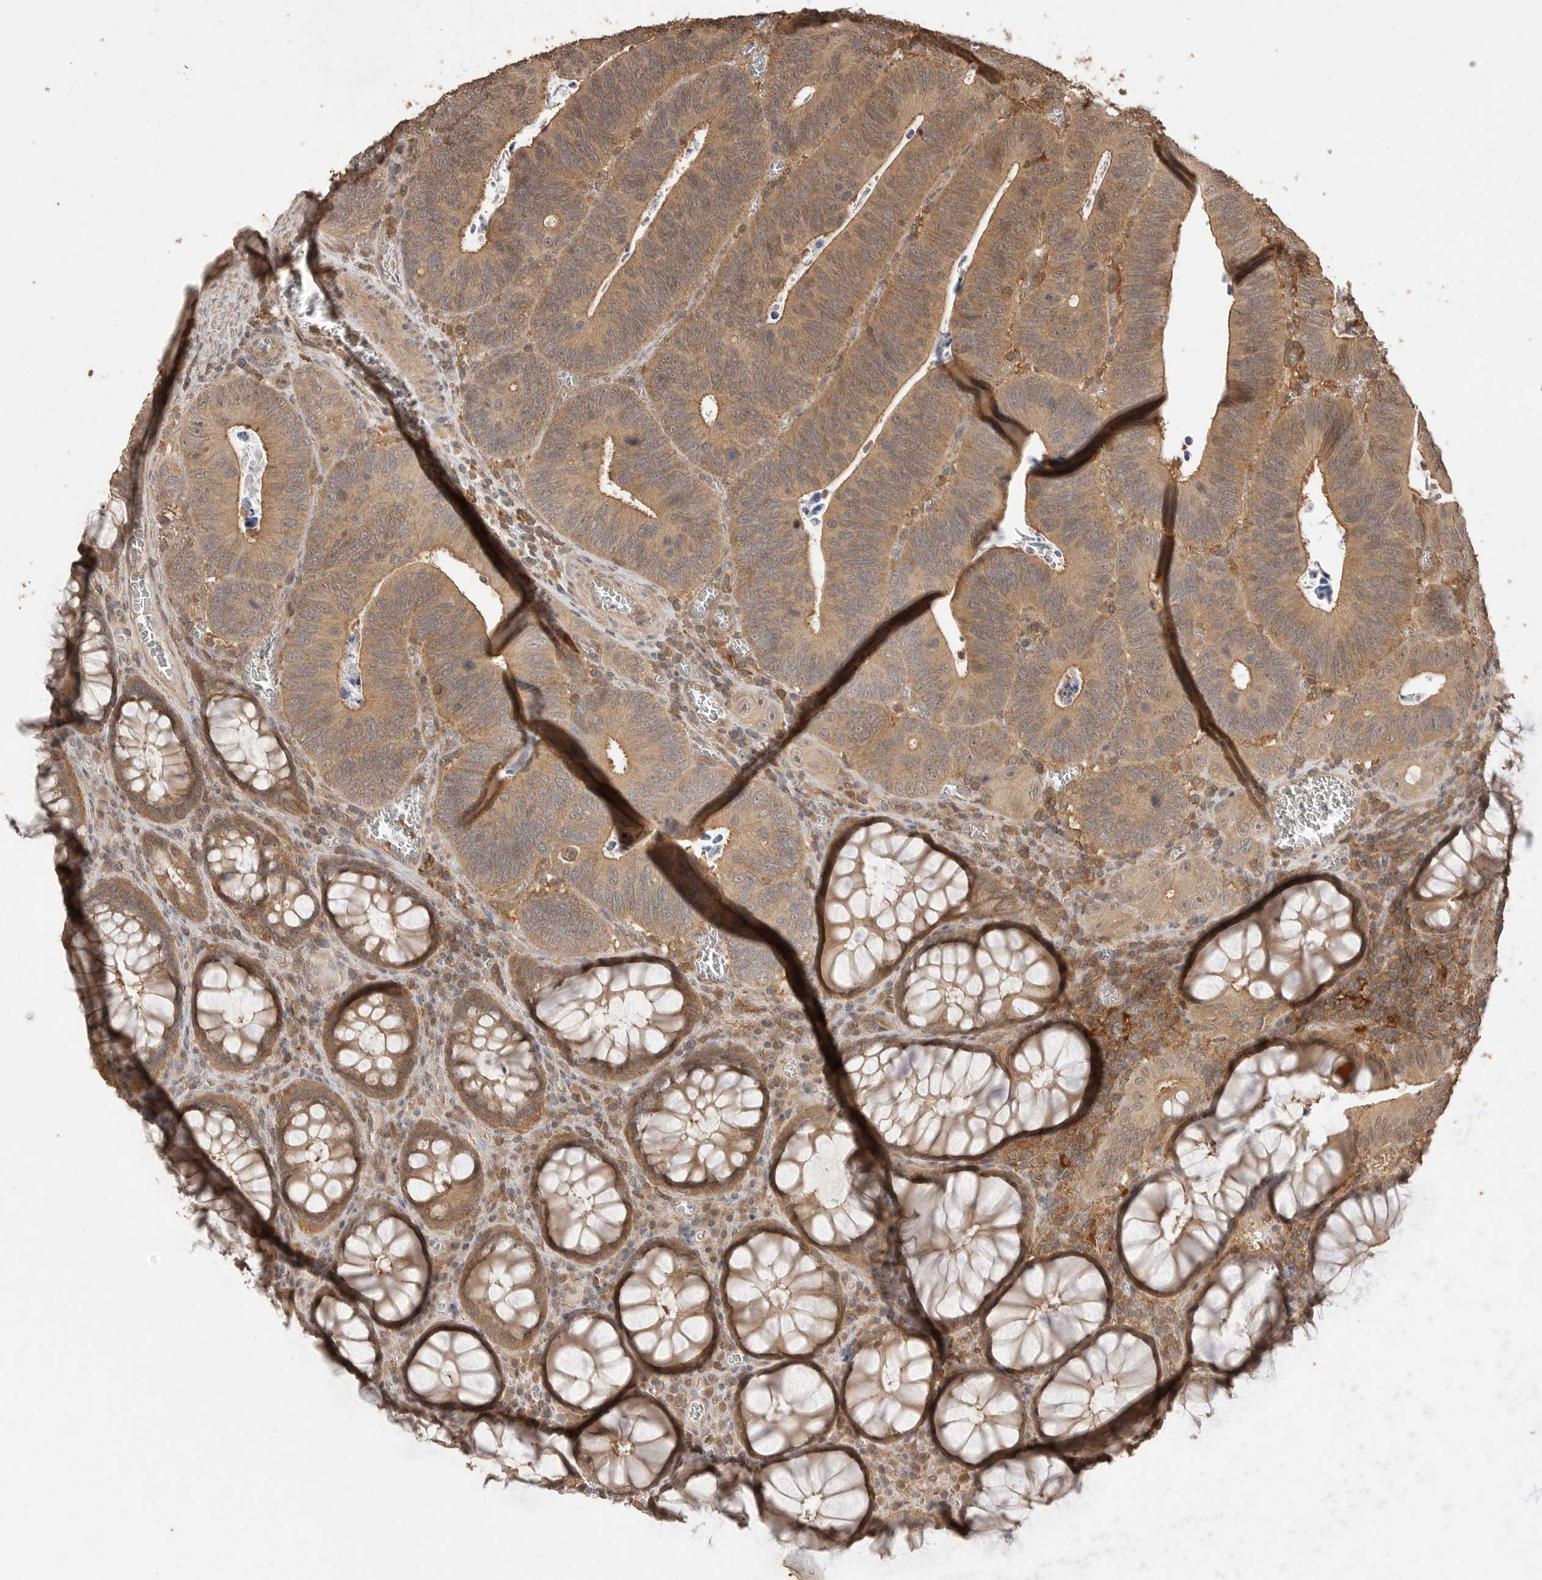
{"staining": {"intensity": "moderate", "quantity": ">75%", "location": "cytoplasmic/membranous,nuclear"}, "tissue": "colorectal cancer", "cell_type": "Tumor cells", "image_type": "cancer", "snomed": [{"axis": "morphology", "description": "Inflammation, NOS"}, {"axis": "morphology", "description": "Adenocarcinoma, NOS"}, {"axis": "topography", "description": "Colon"}], "caption": "Colorectal cancer (adenocarcinoma) tissue demonstrates moderate cytoplasmic/membranous and nuclear staining in about >75% of tumor cells, visualized by immunohistochemistry.", "gene": "MAP2K1", "patient": {"sex": "male", "age": 72}}